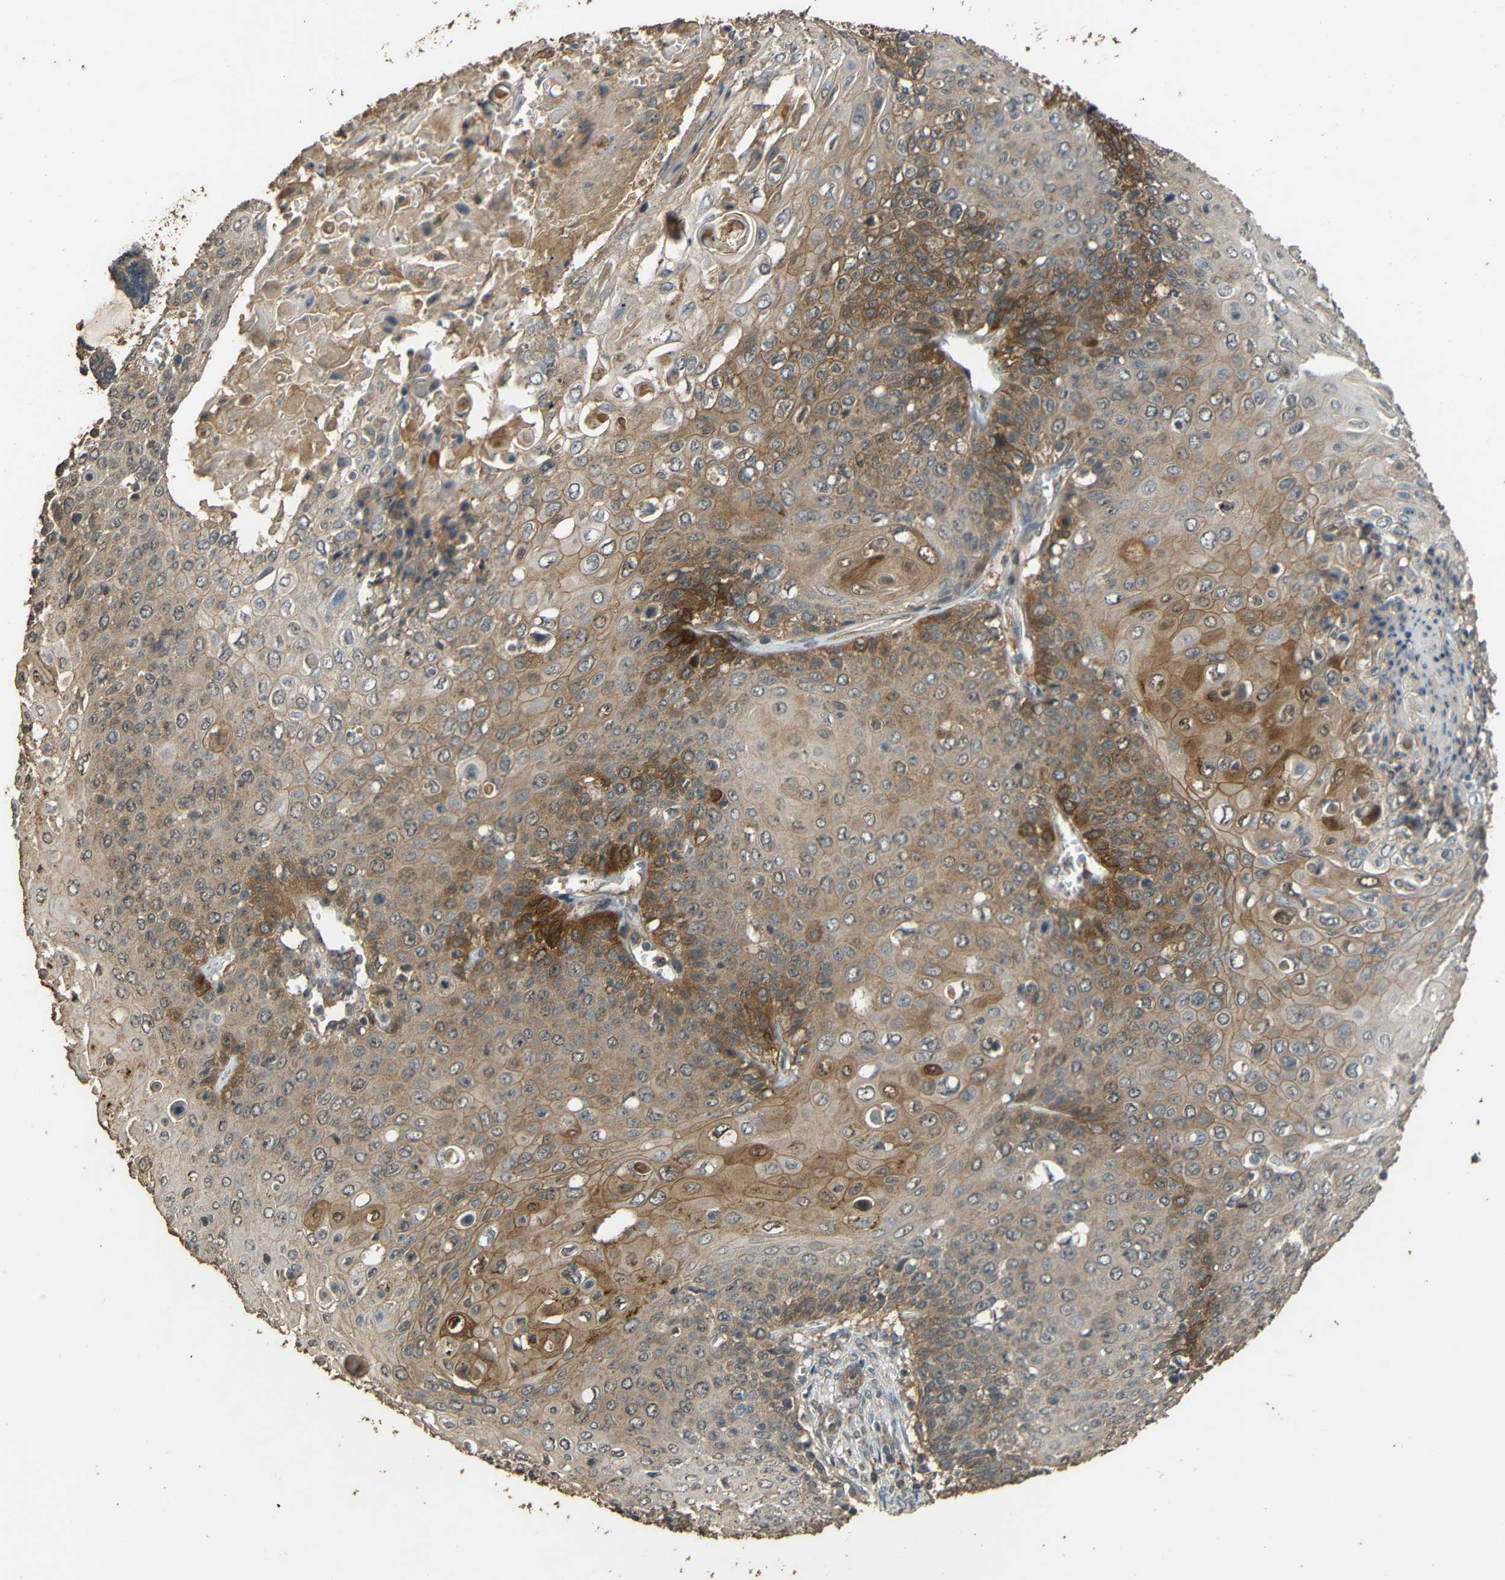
{"staining": {"intensity": "moderate", "quantity": ">75%", "location": "cytoplasmic/membranous"}, "tissue": "cervical cancer", "cell_type": "Tumor cells", "image_type": "cancer", "snomed": [{"axis": "morphology", "description": "Squamous cell carcinoma, NOS"}, {"axis": "topography", "description": "Cervix"}], "caption": "The image reveals immunohistochemical staining of cervical cancer (squamous cell carcinoma). There is moderate cytoplasmic/membranous positivity is seen in approximately >75% of tumor cells.", "gene": "PDE5A", "patient": {"sex": "female", "age": 39}}